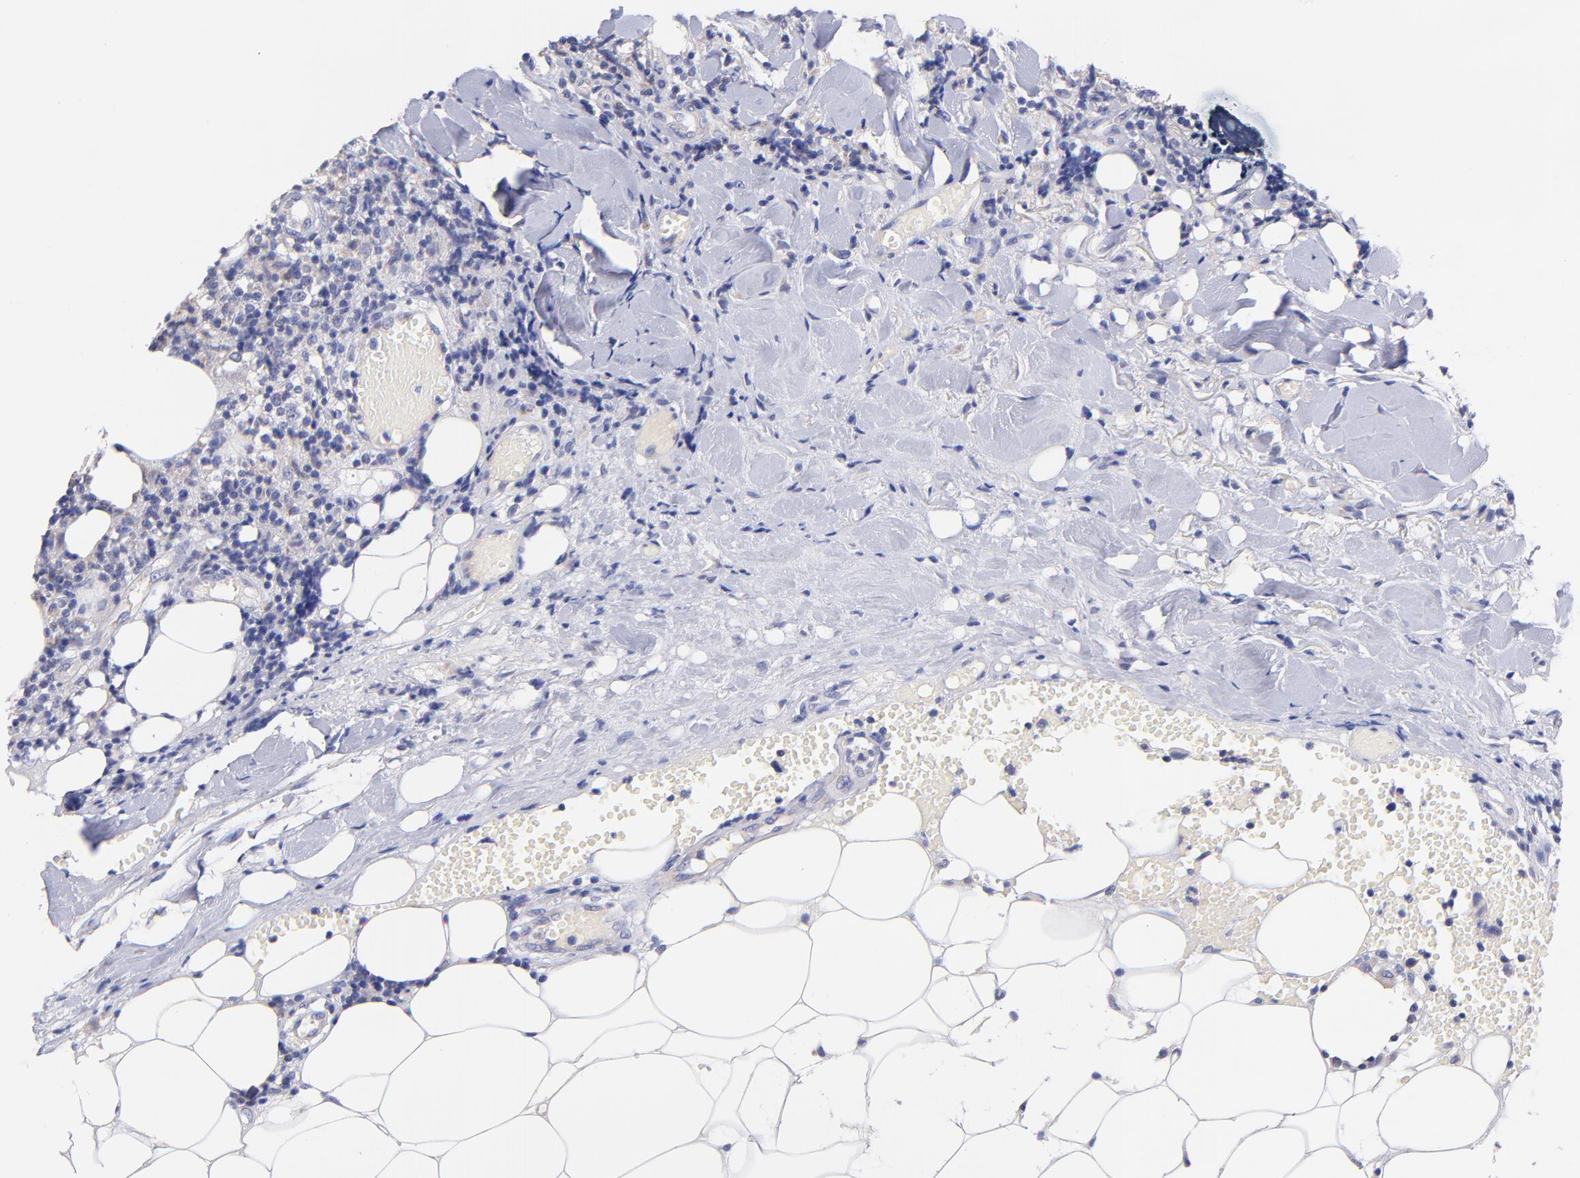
{"staining": {"intensity": "weak", "quantity": "<25%", "location": "cytoplasmic/membranous"}, "tissue": "thyroid cancer", "cell_type": "Tumor cells", "image_type": "cancer", "snomed": [{"axis": "morphology", "description": "Carcinoma, NOS"}, {"axis": "topography", "description": "Thyroid gland"}], "caption": "The image exhibits no staining of tumor cells in thyroid carcinoma. The staining is performed using DAB brown chromogen with nuclei counter-stained in using hematoxylin.", "gene": "NDUFB7", "patient": {"sex": "female", "age": 77}}